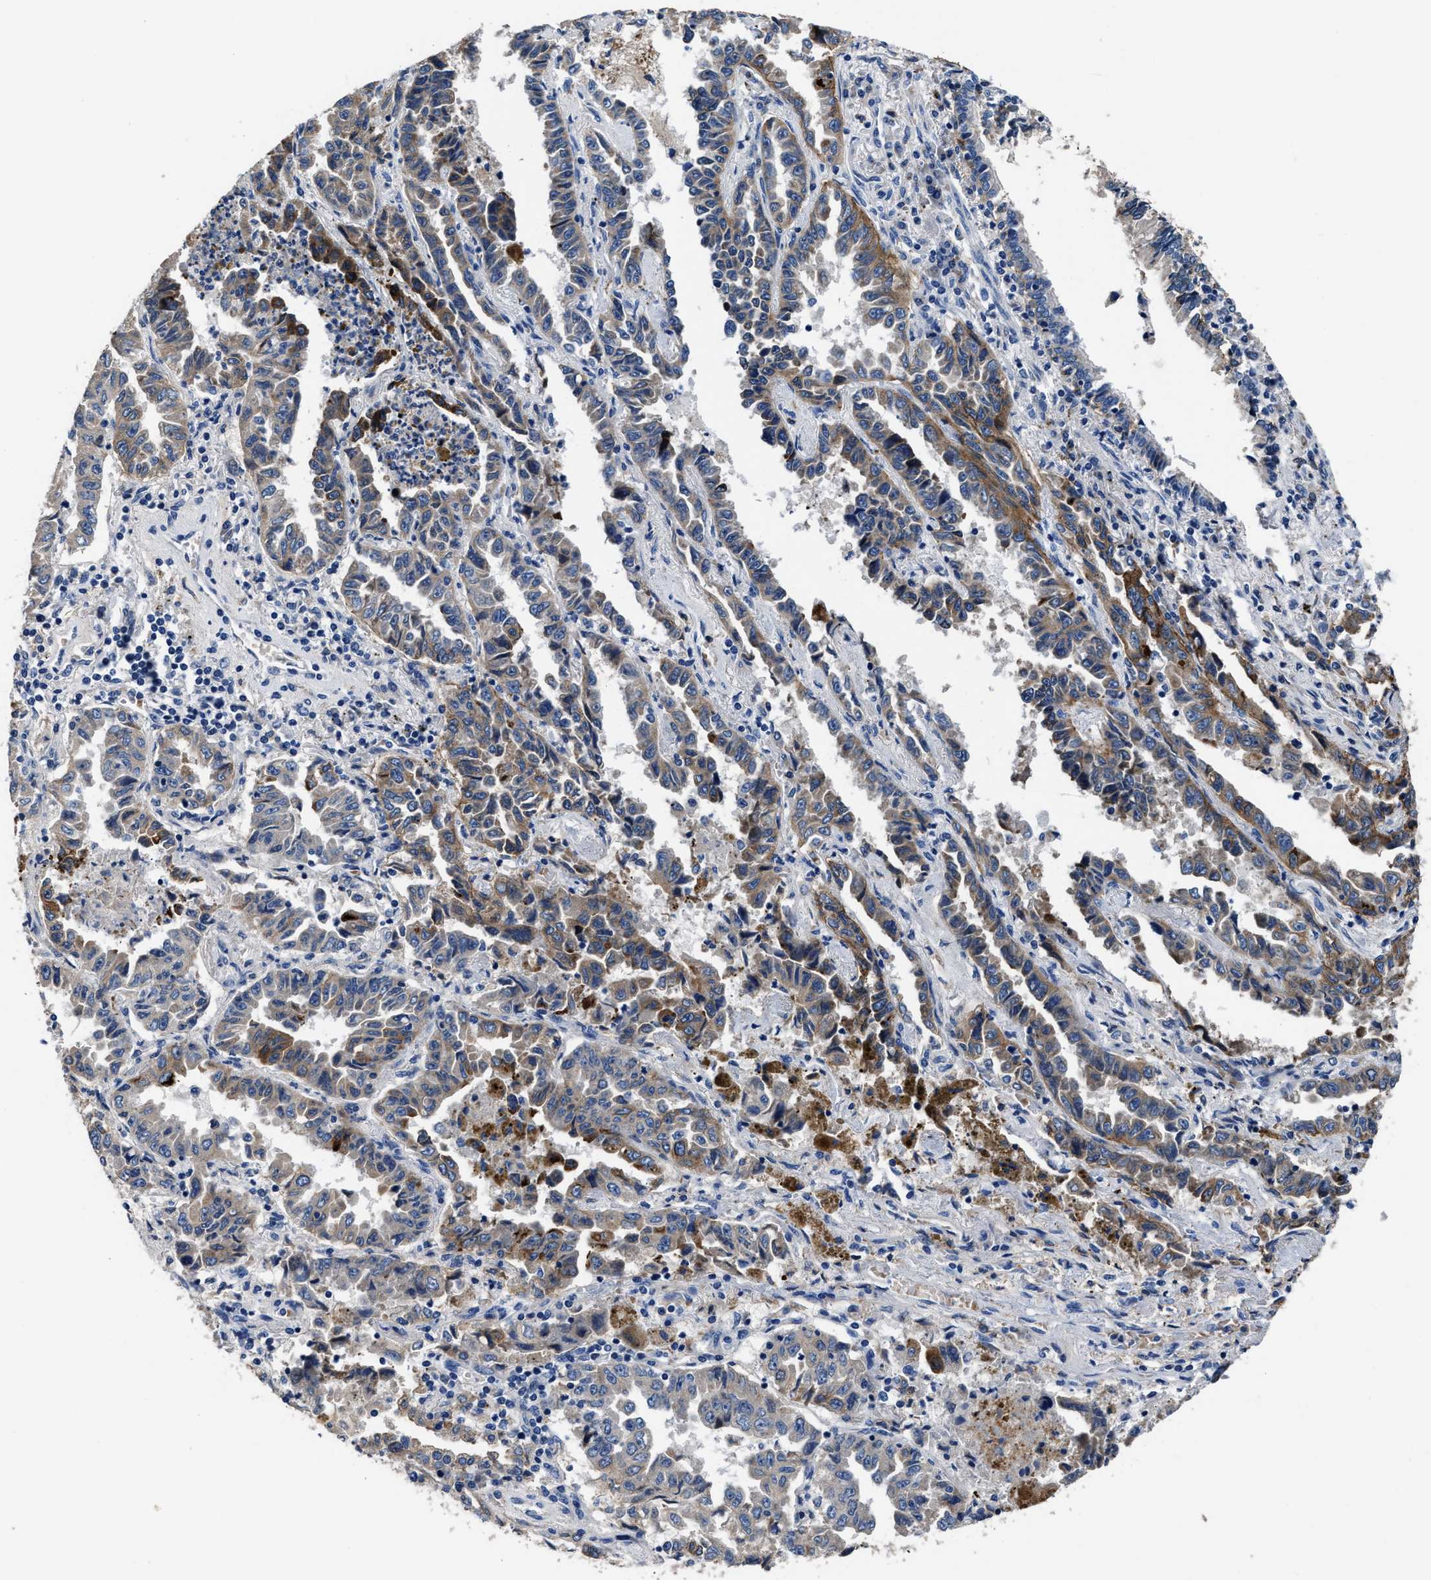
{"staining": {"intensity": "moderate", "quantity": "25%-75%", "location": "cytoplasmic/membranous"}, "tissue": "lung cancer", "cell_type": "Tumor cells", "image_type": "cancer", "snomed": [{"axis": "morphology", "description": "Adenocarcinoma, NOS"}, {"axis": "topography", "description": "Lung"}], "caption": "Moderate cytoplasmic/membranous staining for a protein is seen in approximately 25%-75% of tumor cells of lung cancer (adenocarcinoma) using immunohistochemistry.", "gene": "UBR4", "patient": {"sex": "female", "age": 51}}